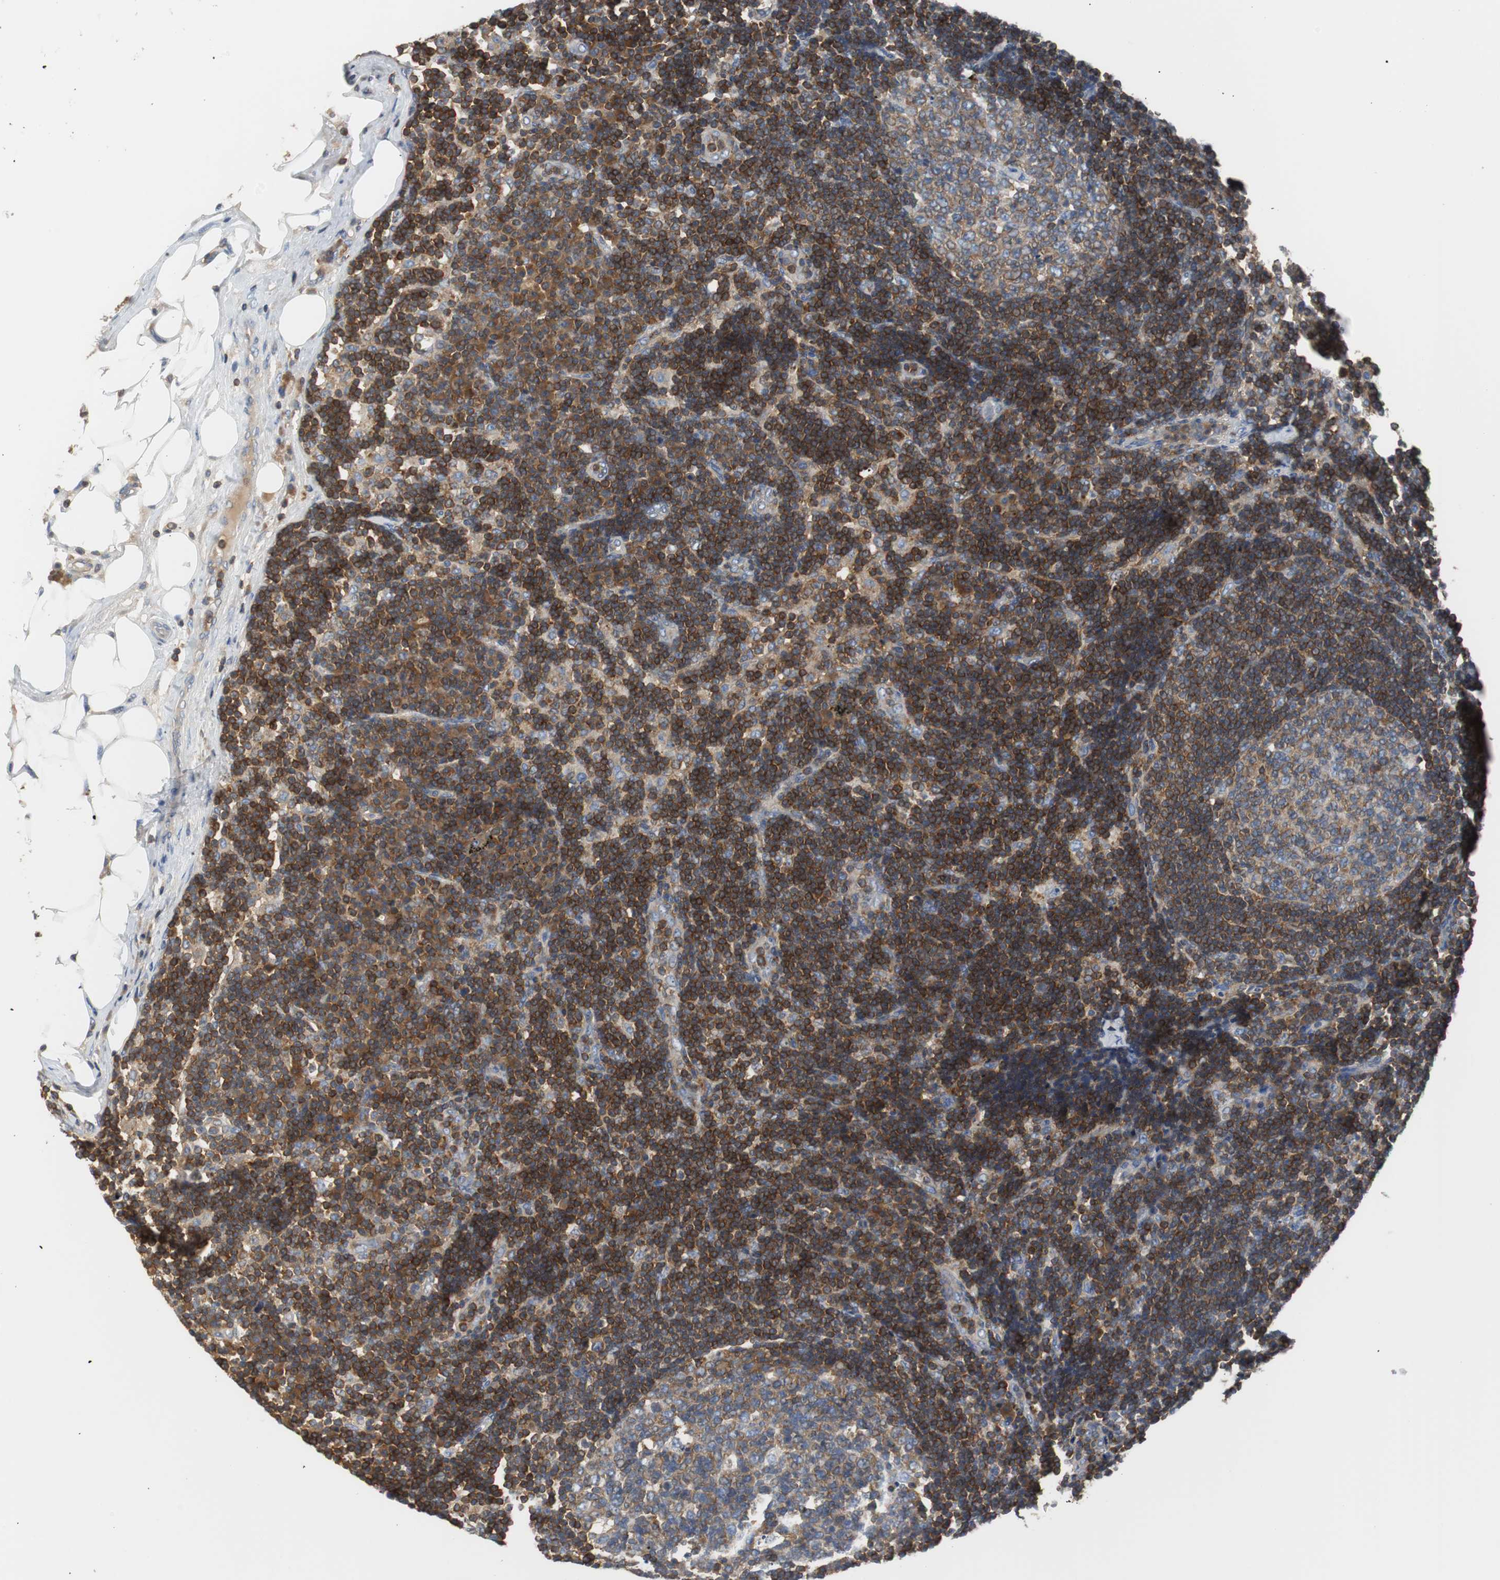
{"staining": {"intensity": "strong", "quantity": ">75%", "location": "cytoplasmic/membranous"}, "tissue": "lymph node", "cell_type": "Germinal center cells", "image_type": "normal", "snomed": [{"axis": "morphology", "description": "Normal tissue, NOS"}, {"axis": "morphology", "description": "Squamous cell carcinoma, metastatic, NOS"}, {"axis": "topography", "description": "Lymph node"}], "caption": "Germinal center cells reveal high levels of strong cytoplasmic/membranous positivity in approximately >75% of cells in benign human lymph node.", "gene": "TSC22D4", "patient": {"sex": "female", "age": 53}}